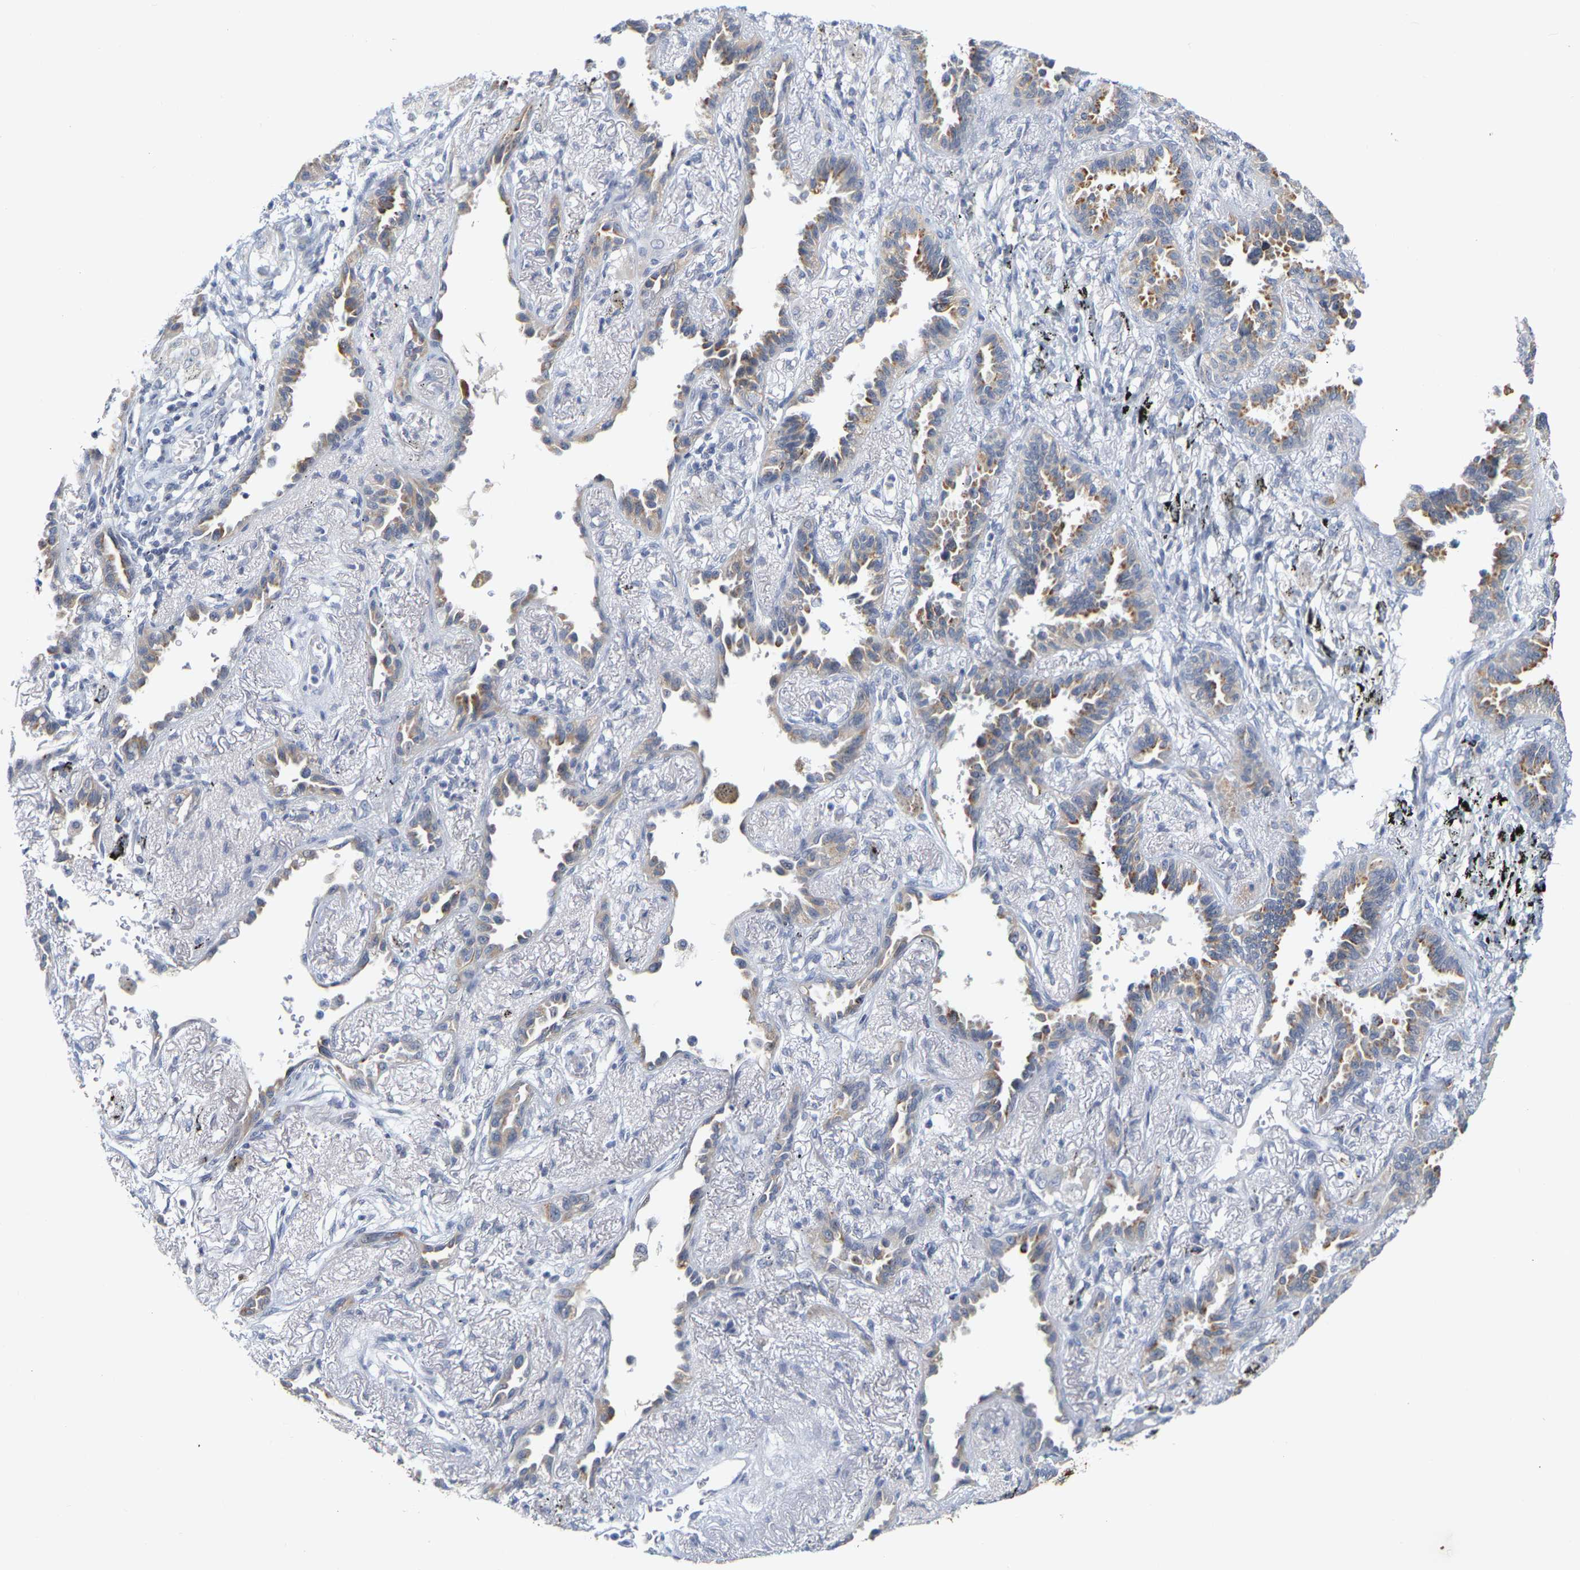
{"staining": {"intensity": "moderate", "quantity": "<25%", "location": "cytoplasmic/membranous"}, "tissue": "lung cancer", "cell_type": "Tumor cells", "image_type": "cancer", "snomed": [{"axis": "morphology", "description": "Adenocarcinoma, NOS"}, {"axis": "topography", "description": "Lung"}], "caption": "A low amount of moderate cytoplasmic/membranous staining is appreciated in about <25% of tumor cells in adenocarcinoma (lung) tissue. (DAB = brown stain, brightfield microscopy at high magnification).", "gene": "KRT76", "patient": {"sex": "male", "age": 59}}